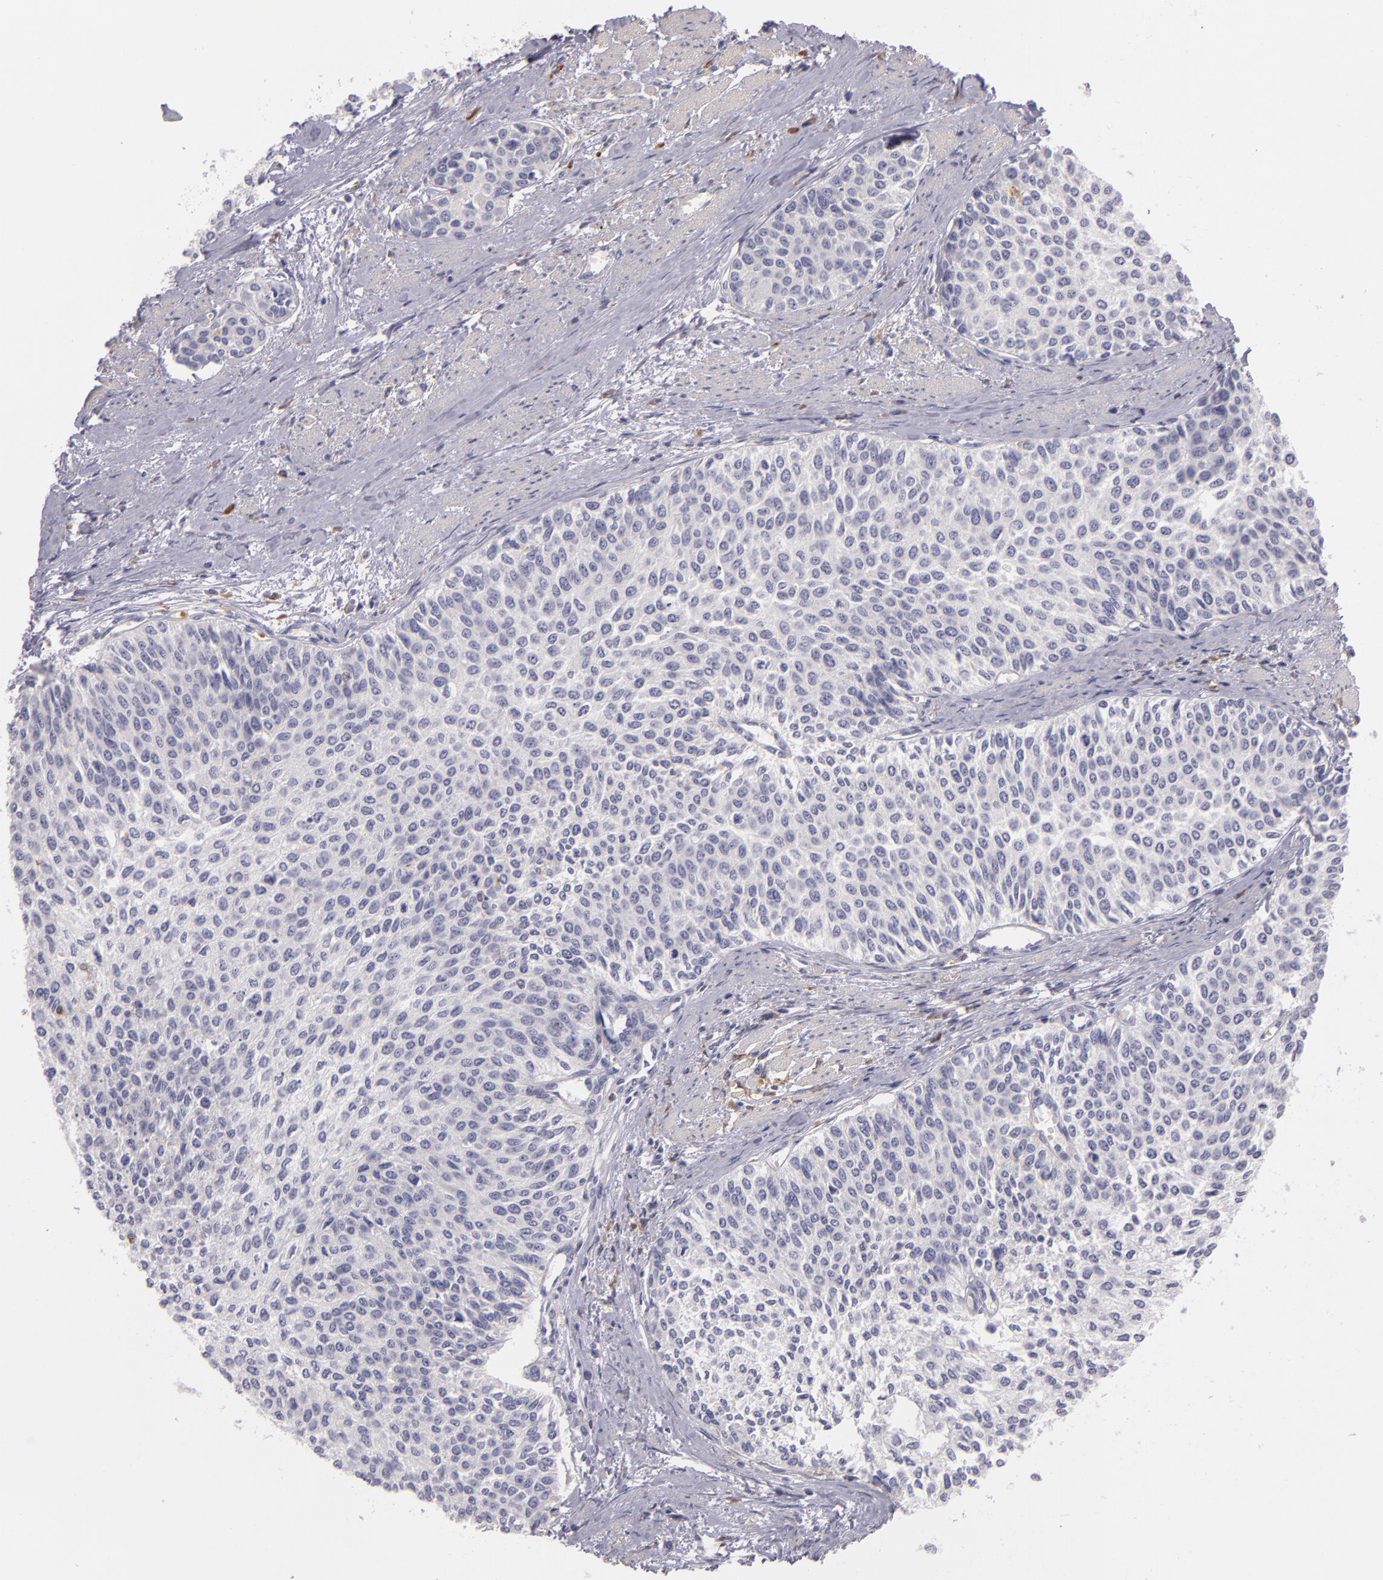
{"staining": {"intensity": "negative", "quantity": "none", "location": "none"}, "tissue": "urothelial cancer", "cell_type": "Tumor cells", "image_type": "cancer", "snomed": [{"axis": "morphology", "description": "Urothelial carcinoma, Low grade"}, {"axis": "topography", "description": "Urinary bladder"}], "caption": "This is an immunohistochemistry histopathology image of human low-grade urothelial carcinoma. There is no staining in tumor cells.", "gene": "TLR8", "patient": {"sex": "female", "age": 73}}